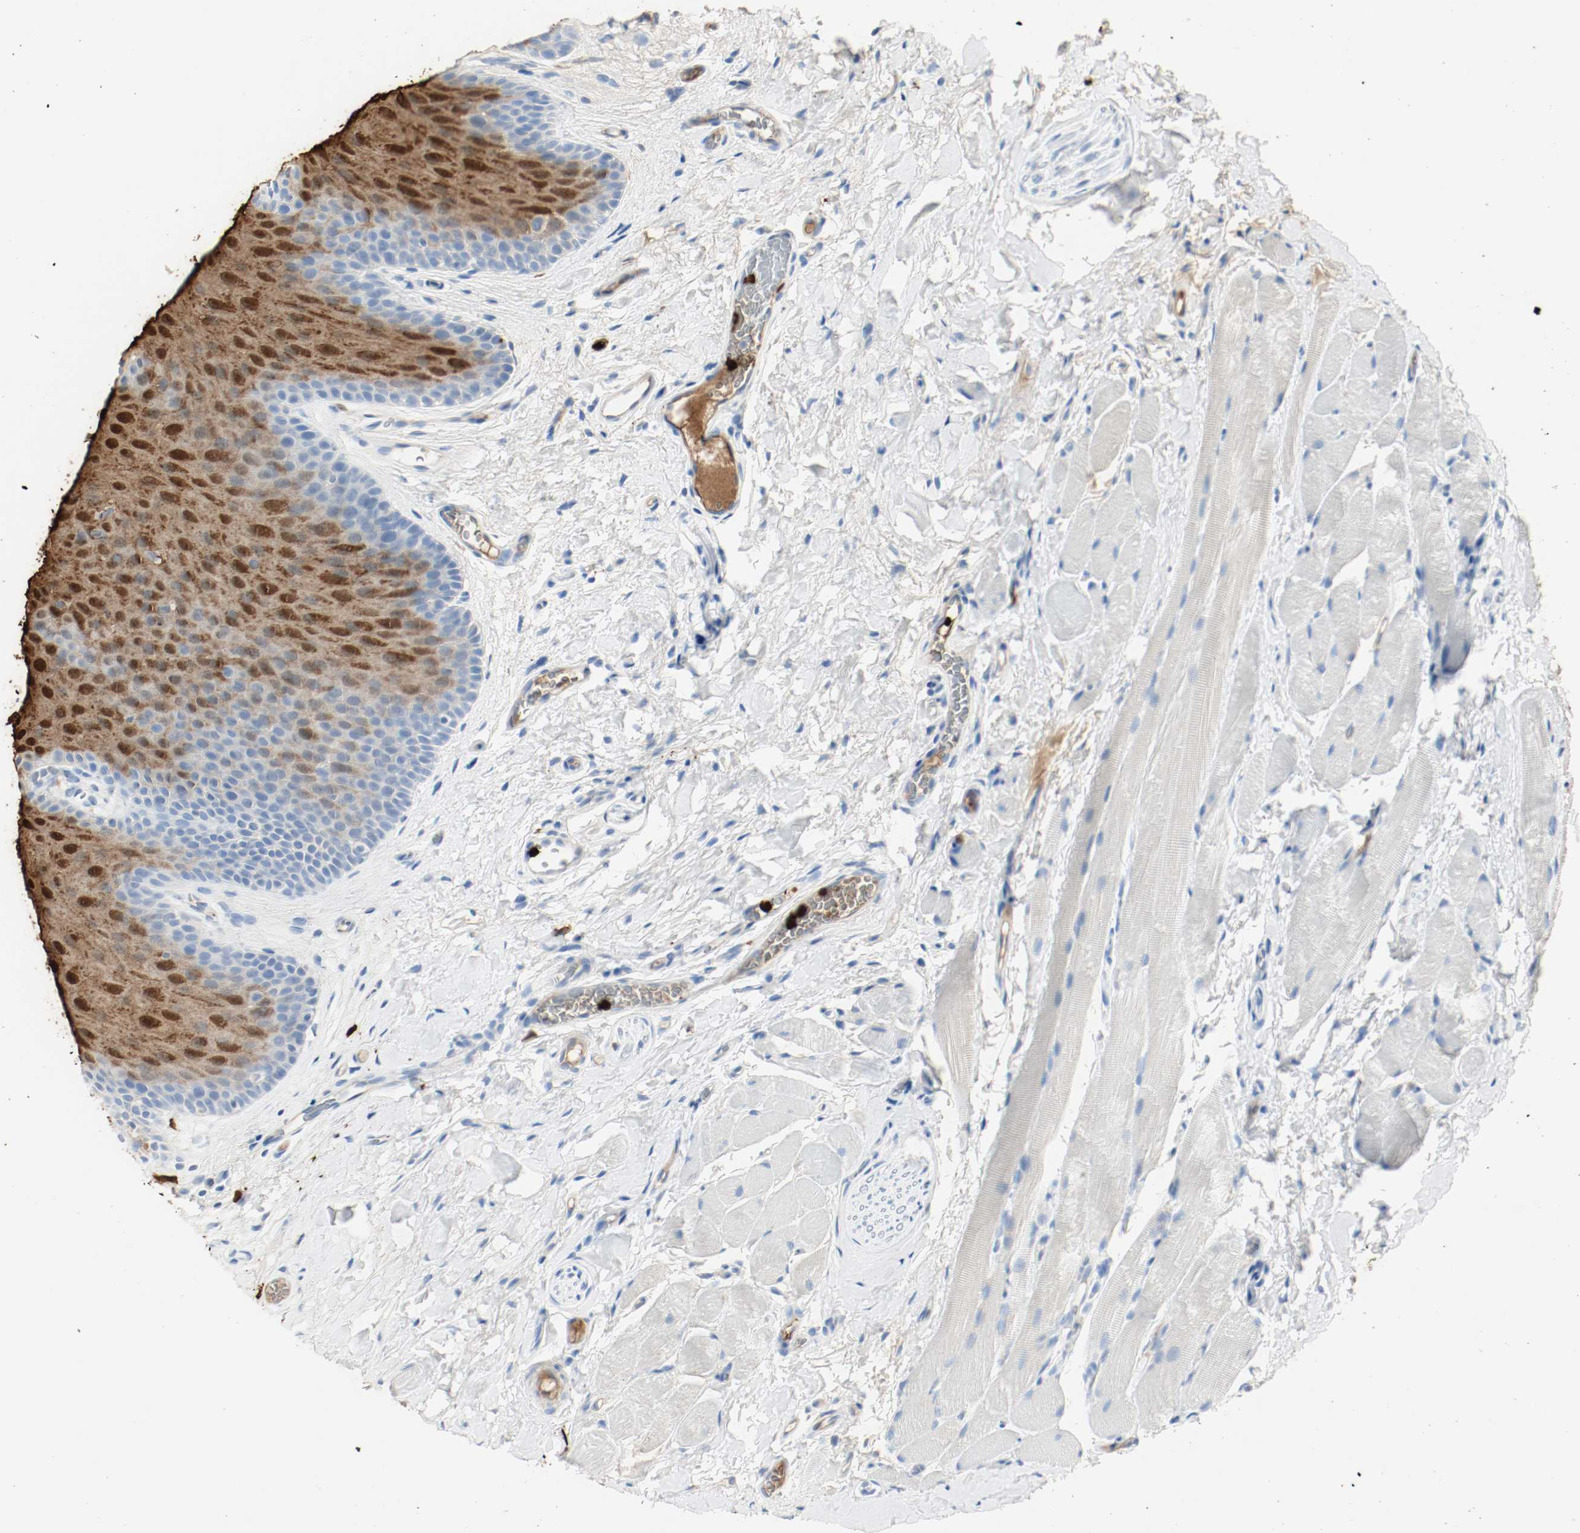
{"staining": {"intensity": "strong", "quantity": ">75%", "location": "cytoplasmic/membranous,nuclear"}, "tissue": "oral mucosa", "cell_type": "Squamous epithelial cells", "image_type": "normal", "snomed": [{"axis": "morphology", "description": "Normal tissue, NOS"}, {"axis": "topography", "description": "Oral tissue"}], "caption": "Protein expression analysis of benign oral mucosa reveals strong cytoplasmic/membranous,nuclear expression in approximately >75% of squamous epithelial cells.", "gene": "S100A9", "patient": {"sex": "male", "age": 54}}